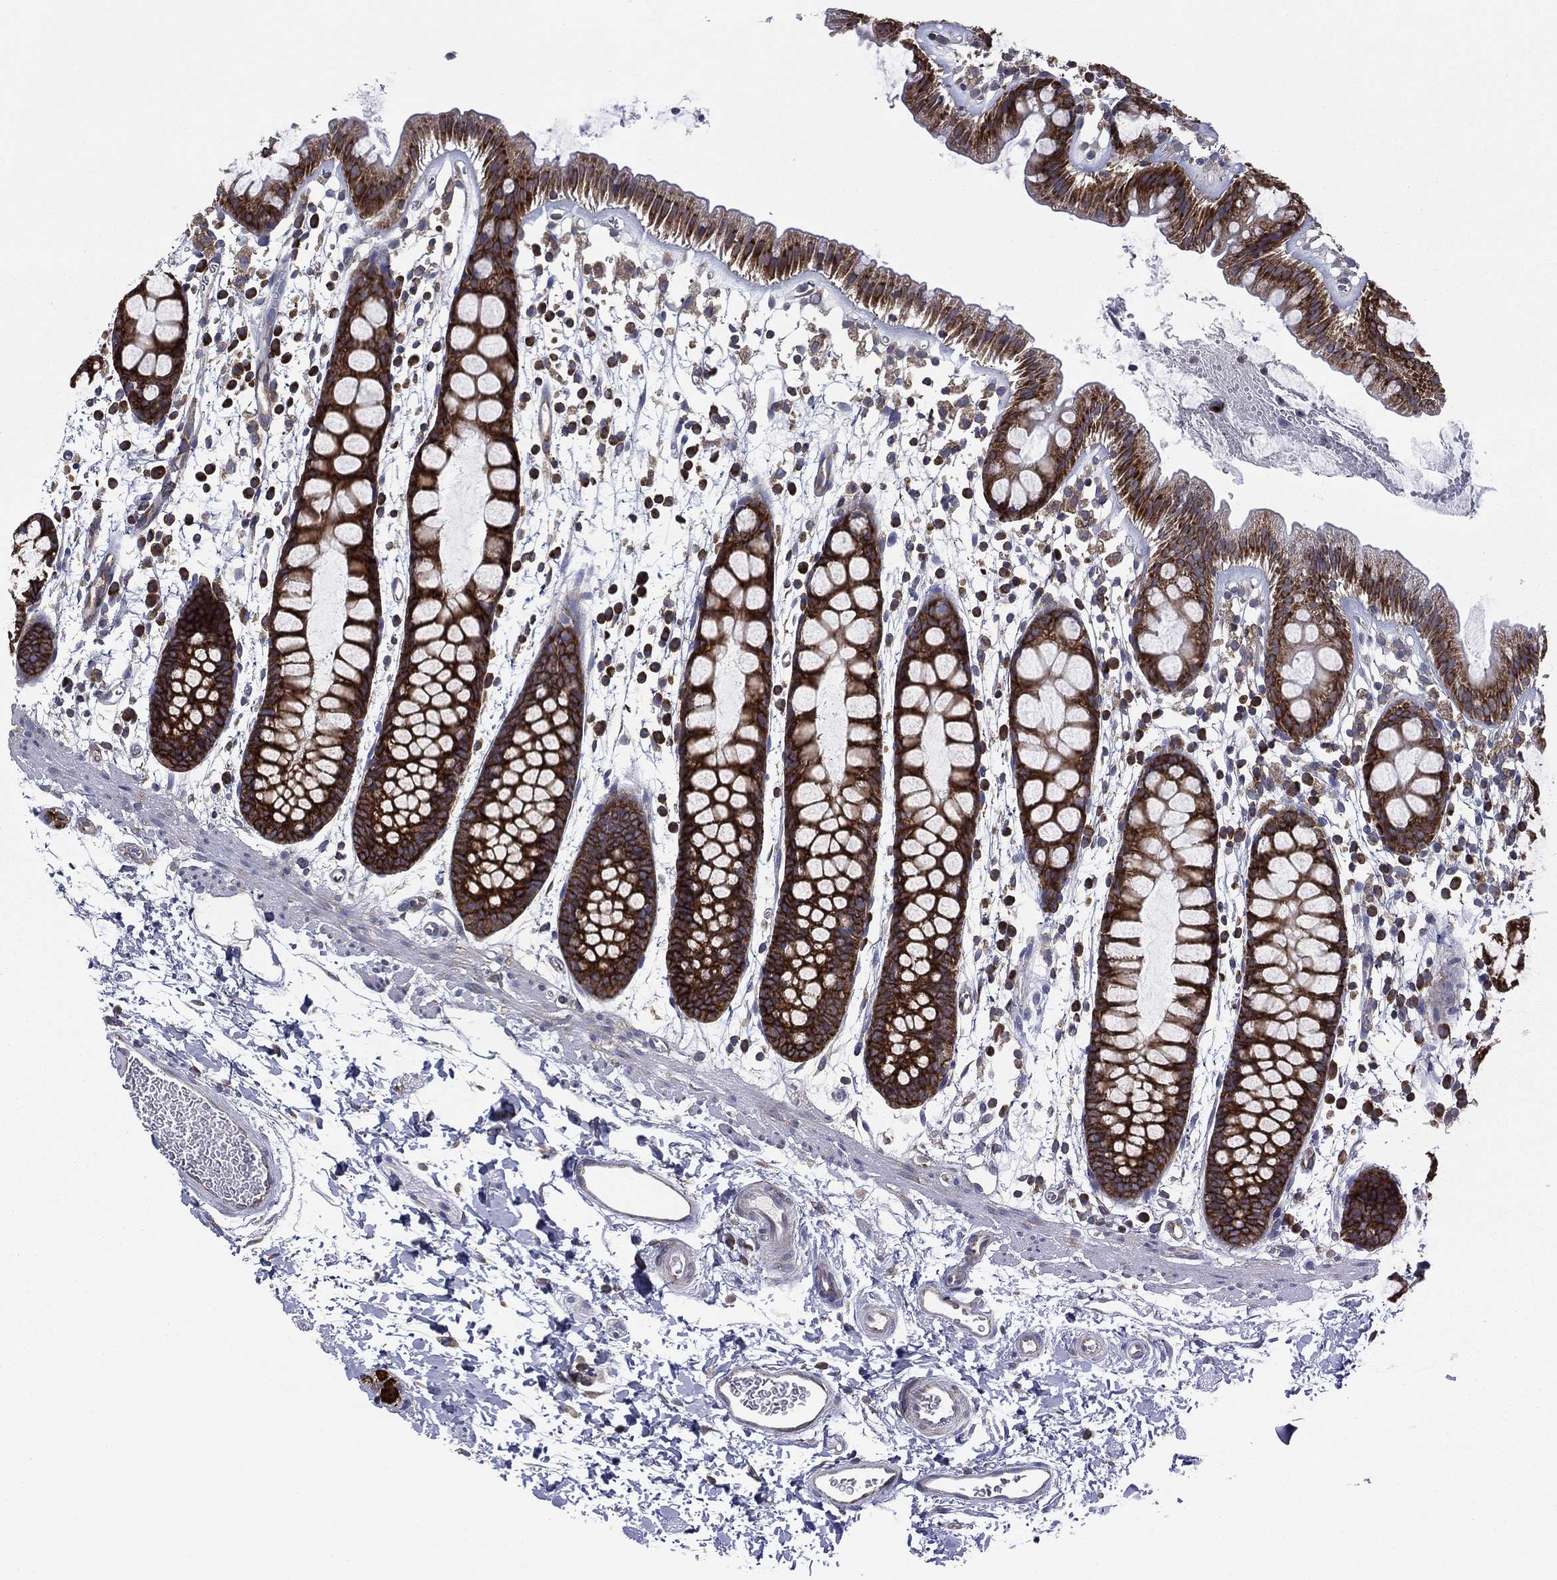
{"staining": {"intensity": "strong", "quantity": ">75%", "location": "cytoplasmic/membranous"}, "tissue": "rectum", "cell_type": "Glandular cells", "image_type": "normal", "snomed": [{"axis": "morphology", "description": "Normal tissue, NOS"}, {"axis": "topography", "description": "Rectum"}], "caption": "Rectum stained with DAB immunohistochemistry (IHC) reveals high levels of strong cytoplasmic/membranous positivity in about >75% of glandular cells.", "gene": "FARSA", "patient": {"sex": "male", "age": 57}}